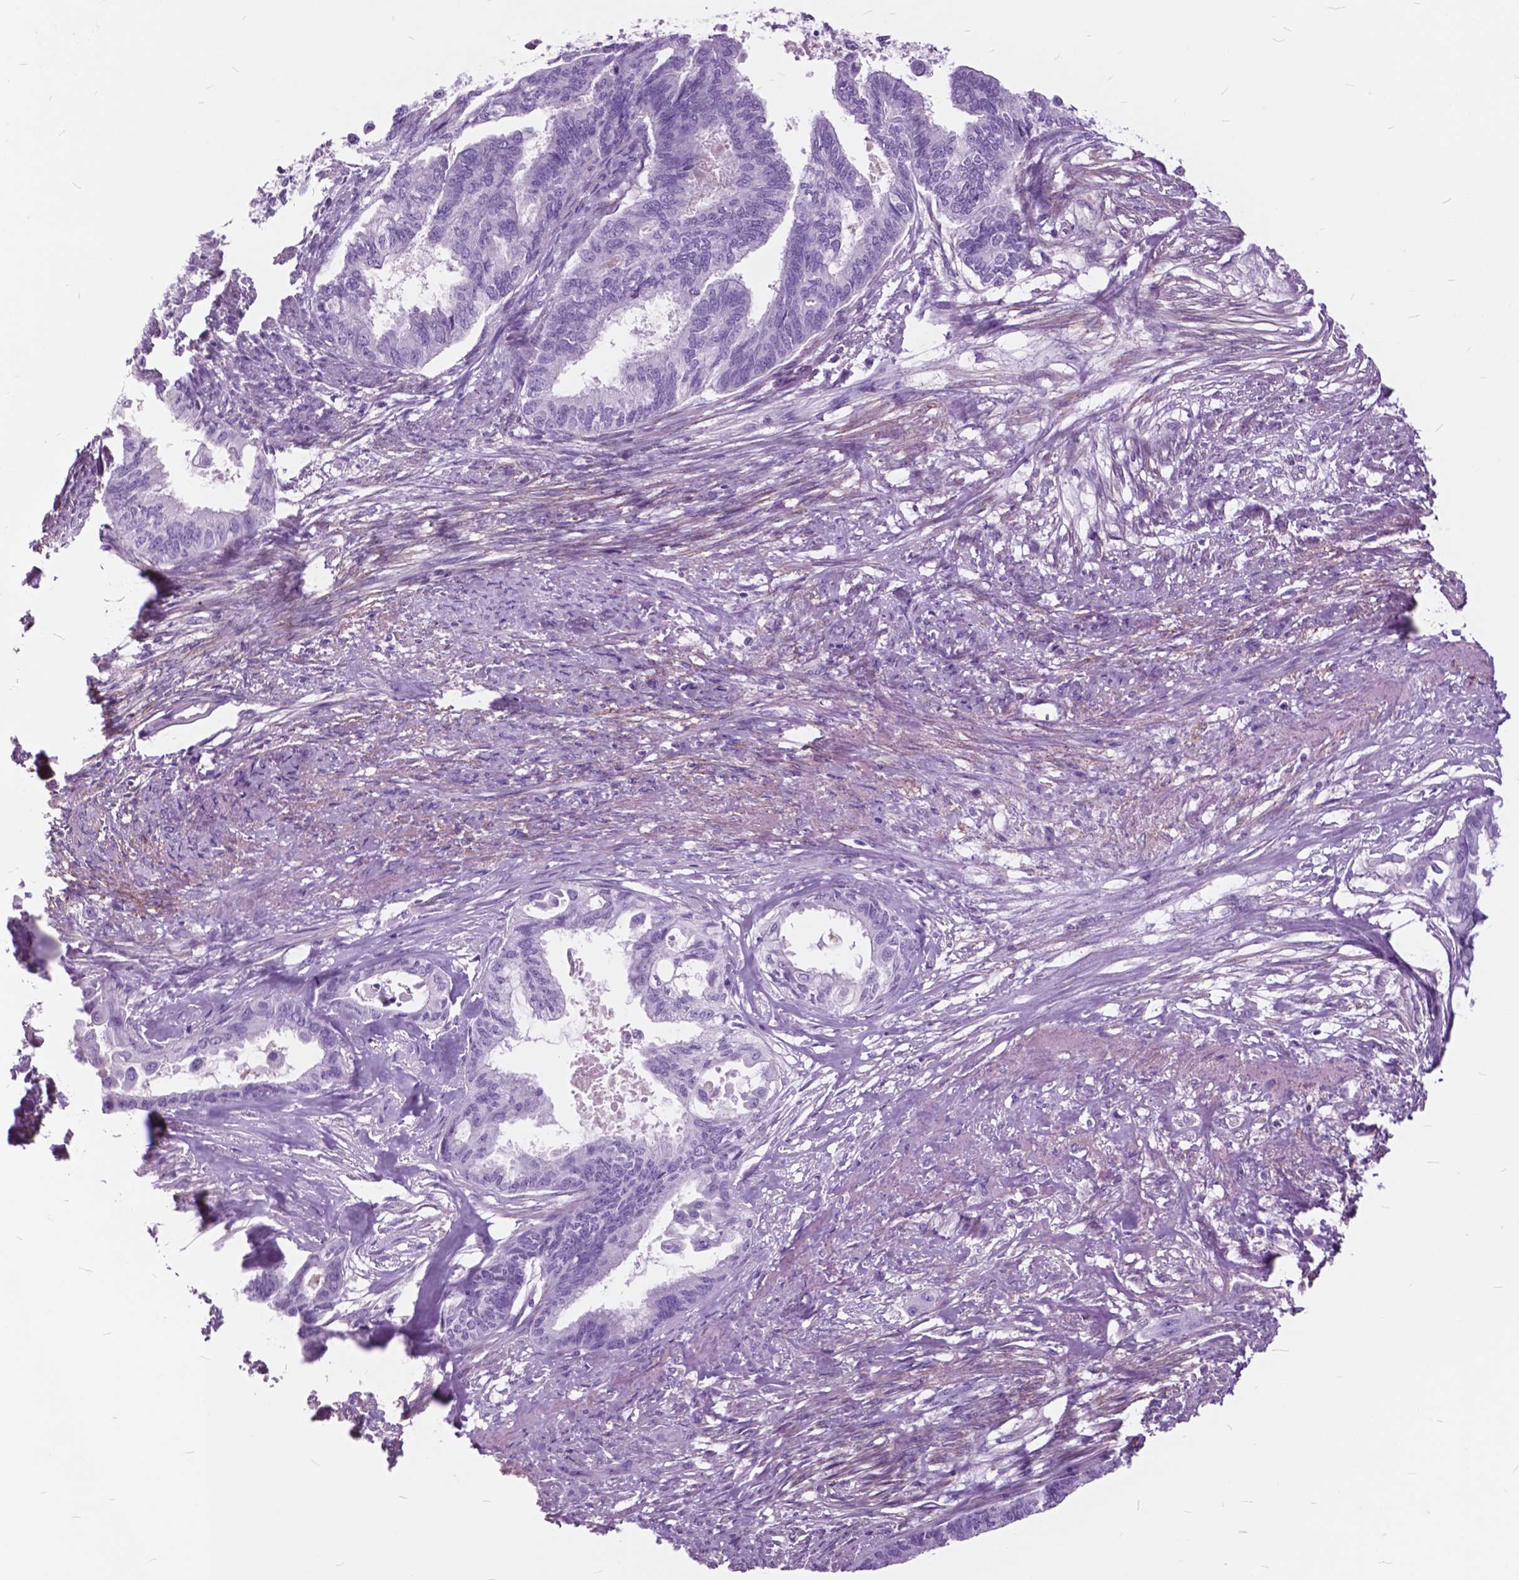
{"staining": {"intensity": "negative", "quantity": "none", "location": "none"}, "tissue": "endometrial cancer", "cell_type": "Tumor cells", "image_type": "cancer", "snomed": [{"axis": "morphology", "description": "Adenocarcinoma, NOS"}, {"axis": "topography", "description": "Endometrium"}], "caption": "This is a micrograph of immunohistochemistry staining of endometrial cancer (adenocarcinoma), which shows no expression in tumor cells.", "gene": "GDF9", "patient": {"sex": "female", "age": 86}}